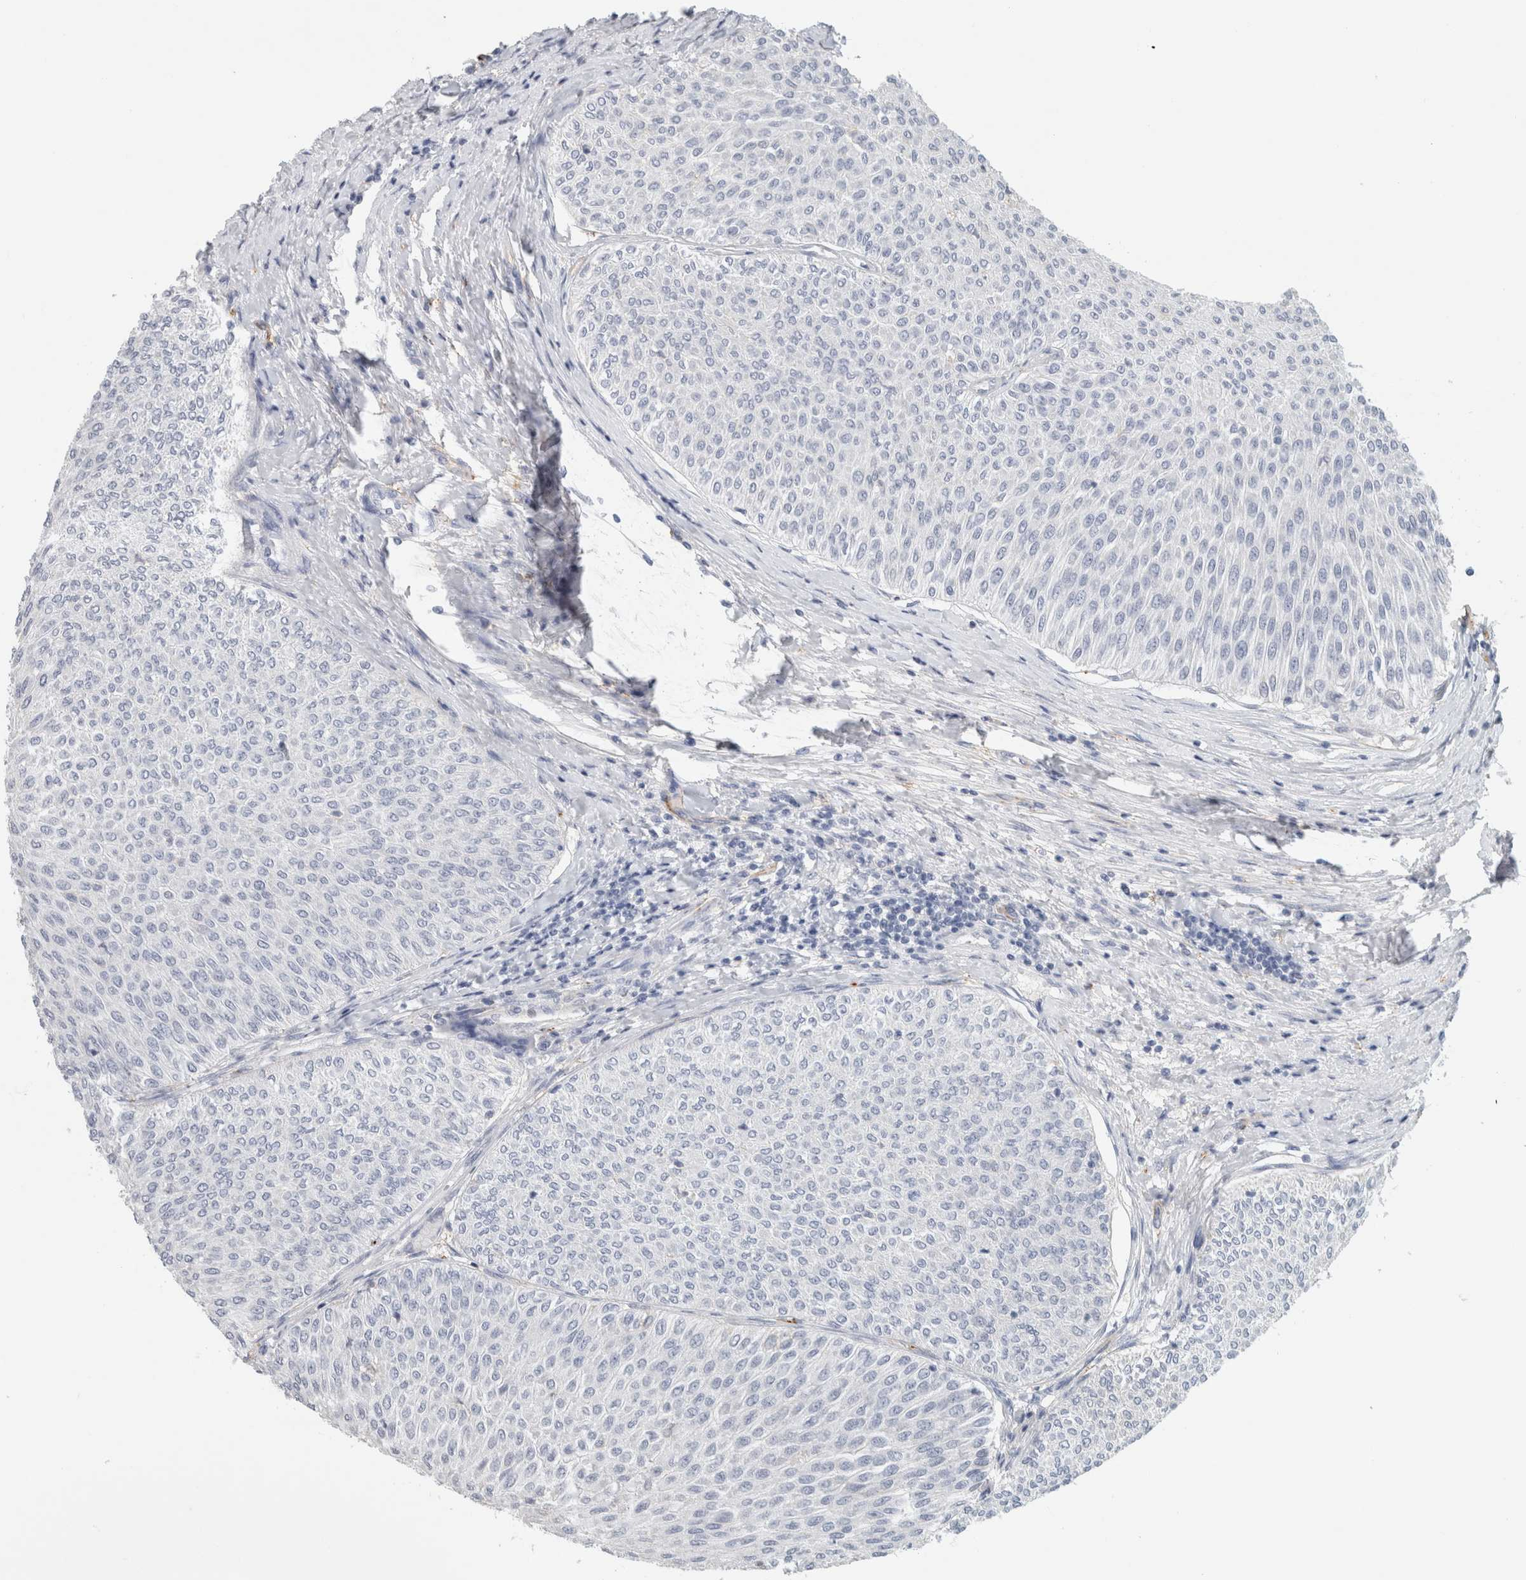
{"staining": {"intensity": "negative", "quantity": "none", "location": "none"}, "tissue": "urothelial cancer", "cell_type": "Tumor cells", "image_type": "cancer", "snomed": [{"axis": "morphology", "description": "Urothelial carcinoma, Low grade"}, {"axis": "topography", "description": "Urinary bladder"}], "caption": "IHC histopathology image of human low-grade urothelial carcinoma stained for a protein (brown), which demonstrates no positivity in tumor cells.", "gene": "CD36", "patient": {"sex": "male", "age": 78}}